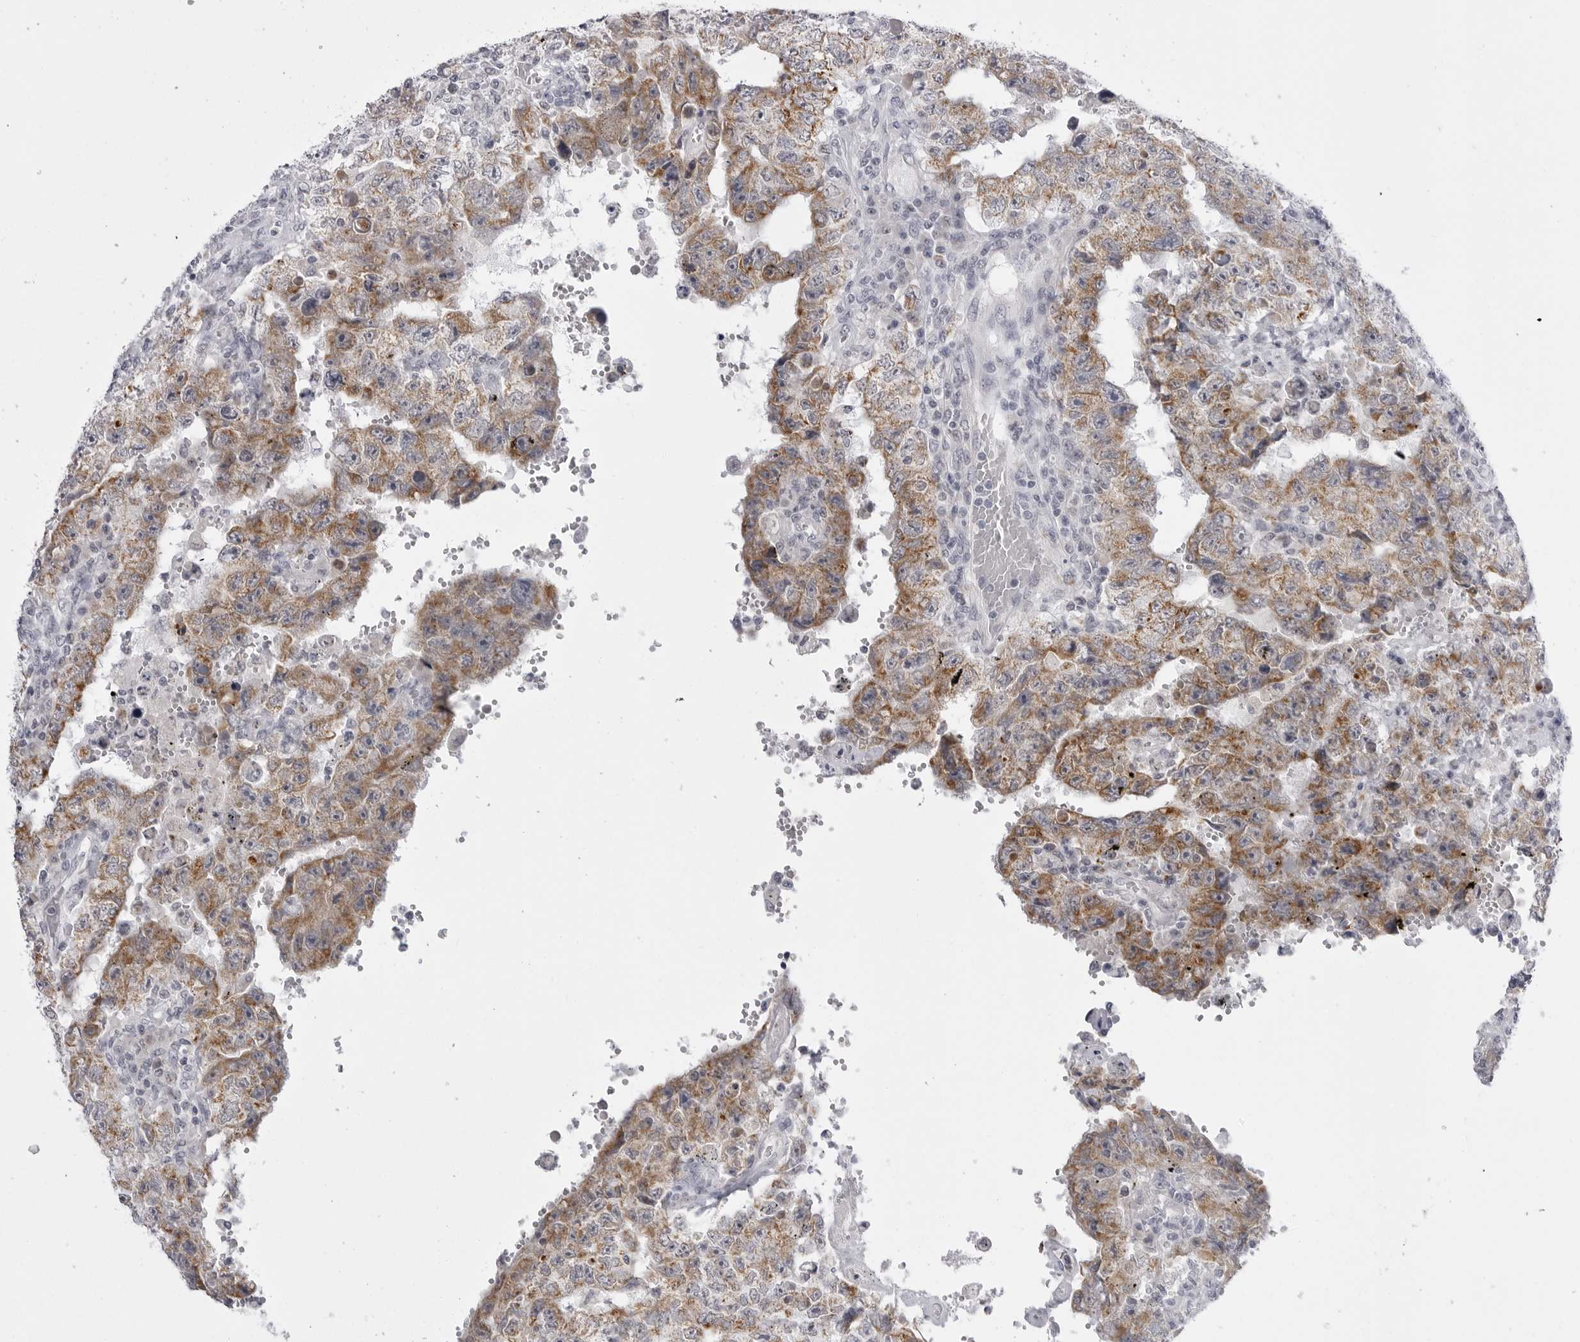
{"staining": {"intensity": "moderate", "quantity": ">75%", "location": "cytoplasmic/membranous"}, "tissue": "testis cancer", "cell_type": "Tumor cells", "image_type": "cancer", "snomed": [{"axis": "morphology", "description": "Carcinoma, Embryonal, NOS"}, {"axis": "topography", "description": "Testis"}], "caption": "The immunohistochemical stain labels moderate cytoplasmic/membranous positivity in tumor cells of testis embryonal carcinoma tissue.", "gene": "TUFM", "patient": {"sex": "male", "age": 26}}